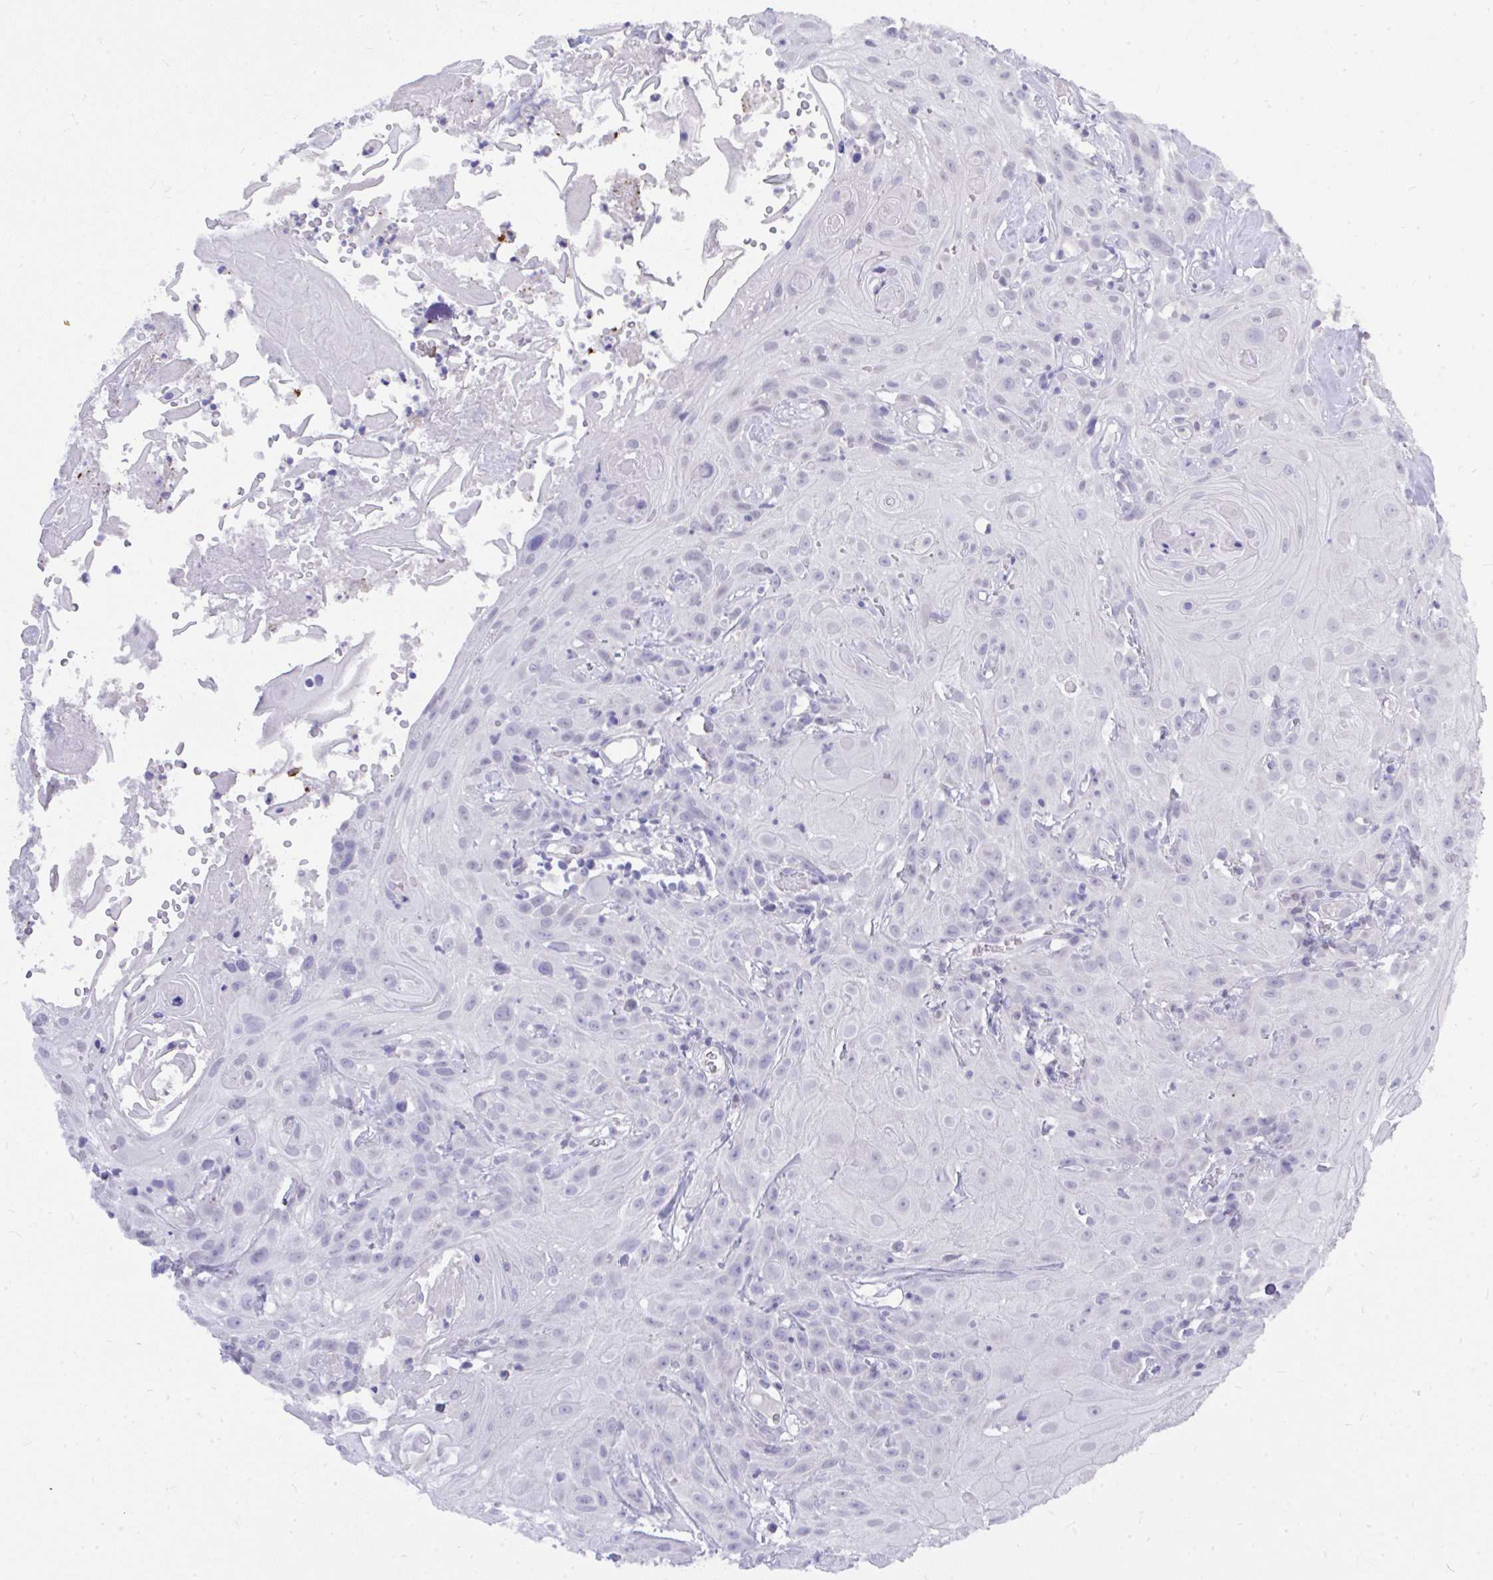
{"staining": {"intensity": "negative", "quantity": "none", "location": "none"}, "tissue": "head and neck cancer", "cell_type": "Tumor cells", "image_type": "cancer", "snomed": [{"axis": "morphology", "description": "Squamous cell carcinoma, NOS"}, {"axis": "topography", "description": "Skin"}, {"axis": "topography", "description": "Head-Neck"}], "caption": "Photomicrograph shows no protein positivity in tumor cells of head and neck cancer (squamous cell carcinoma) tissue.", "gene": "MS4A12", "patient": {"sex": "male", "age": 80}}